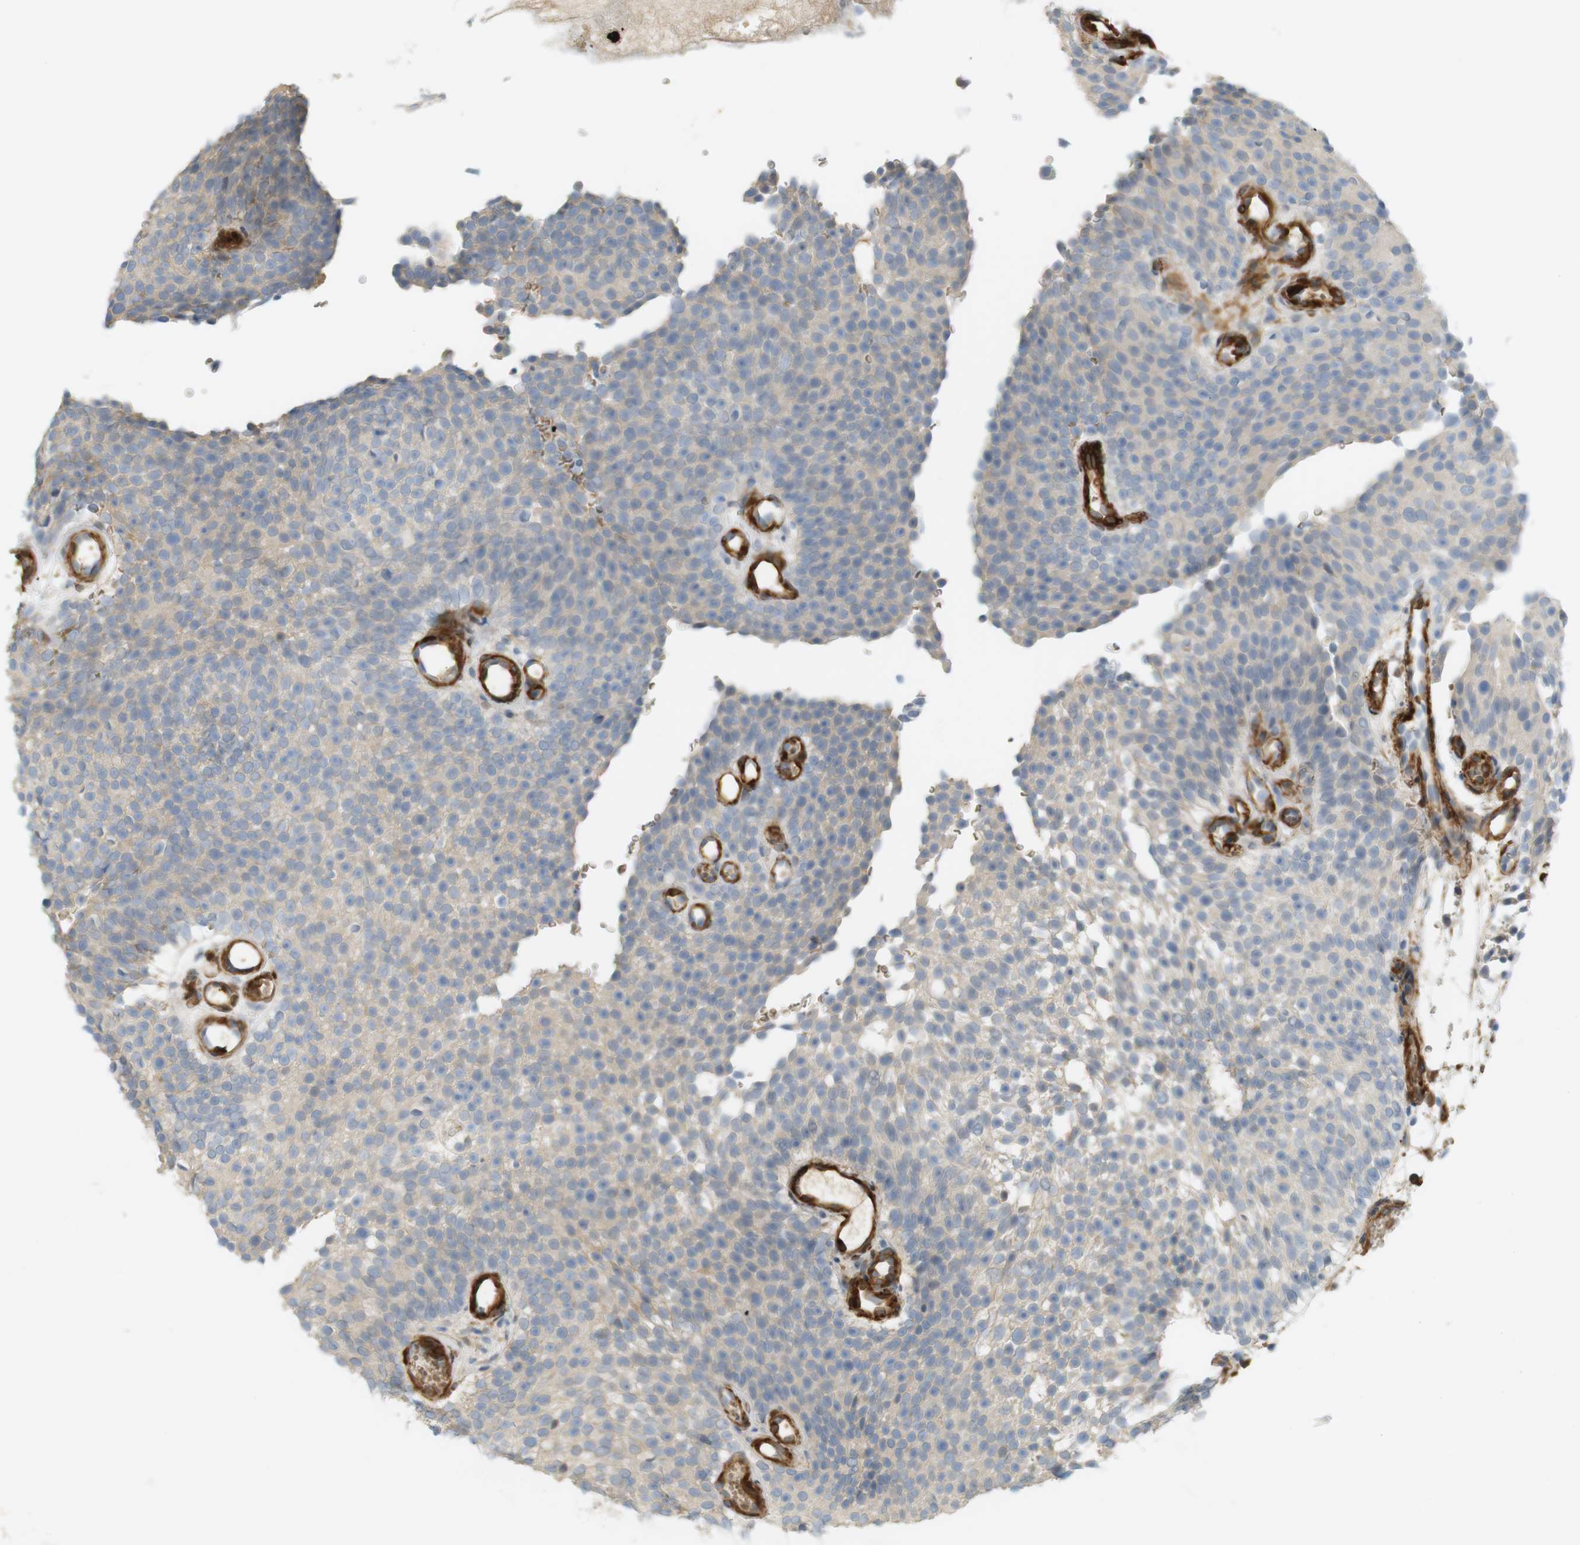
{"staining": {"intensity": "weak", "quantity": "<25%", "location": "cytoplasmic/membranous"}, "tissue": "urothelial cancer", "cell_type": "Tumor cells", "image_type": "cancer", "snomed": [{"axis": "morphology", "description": "Urothelial carcinoma, Low grade"}, {"axis": "topography", "description": "Urinary bladder"}], "caption": "IHC of urothelial carcinoma (low-grade) exhibits no expression in tumor cells.", "gene": "PDE3A", "patient": {"sex": "male", "age": 78}}